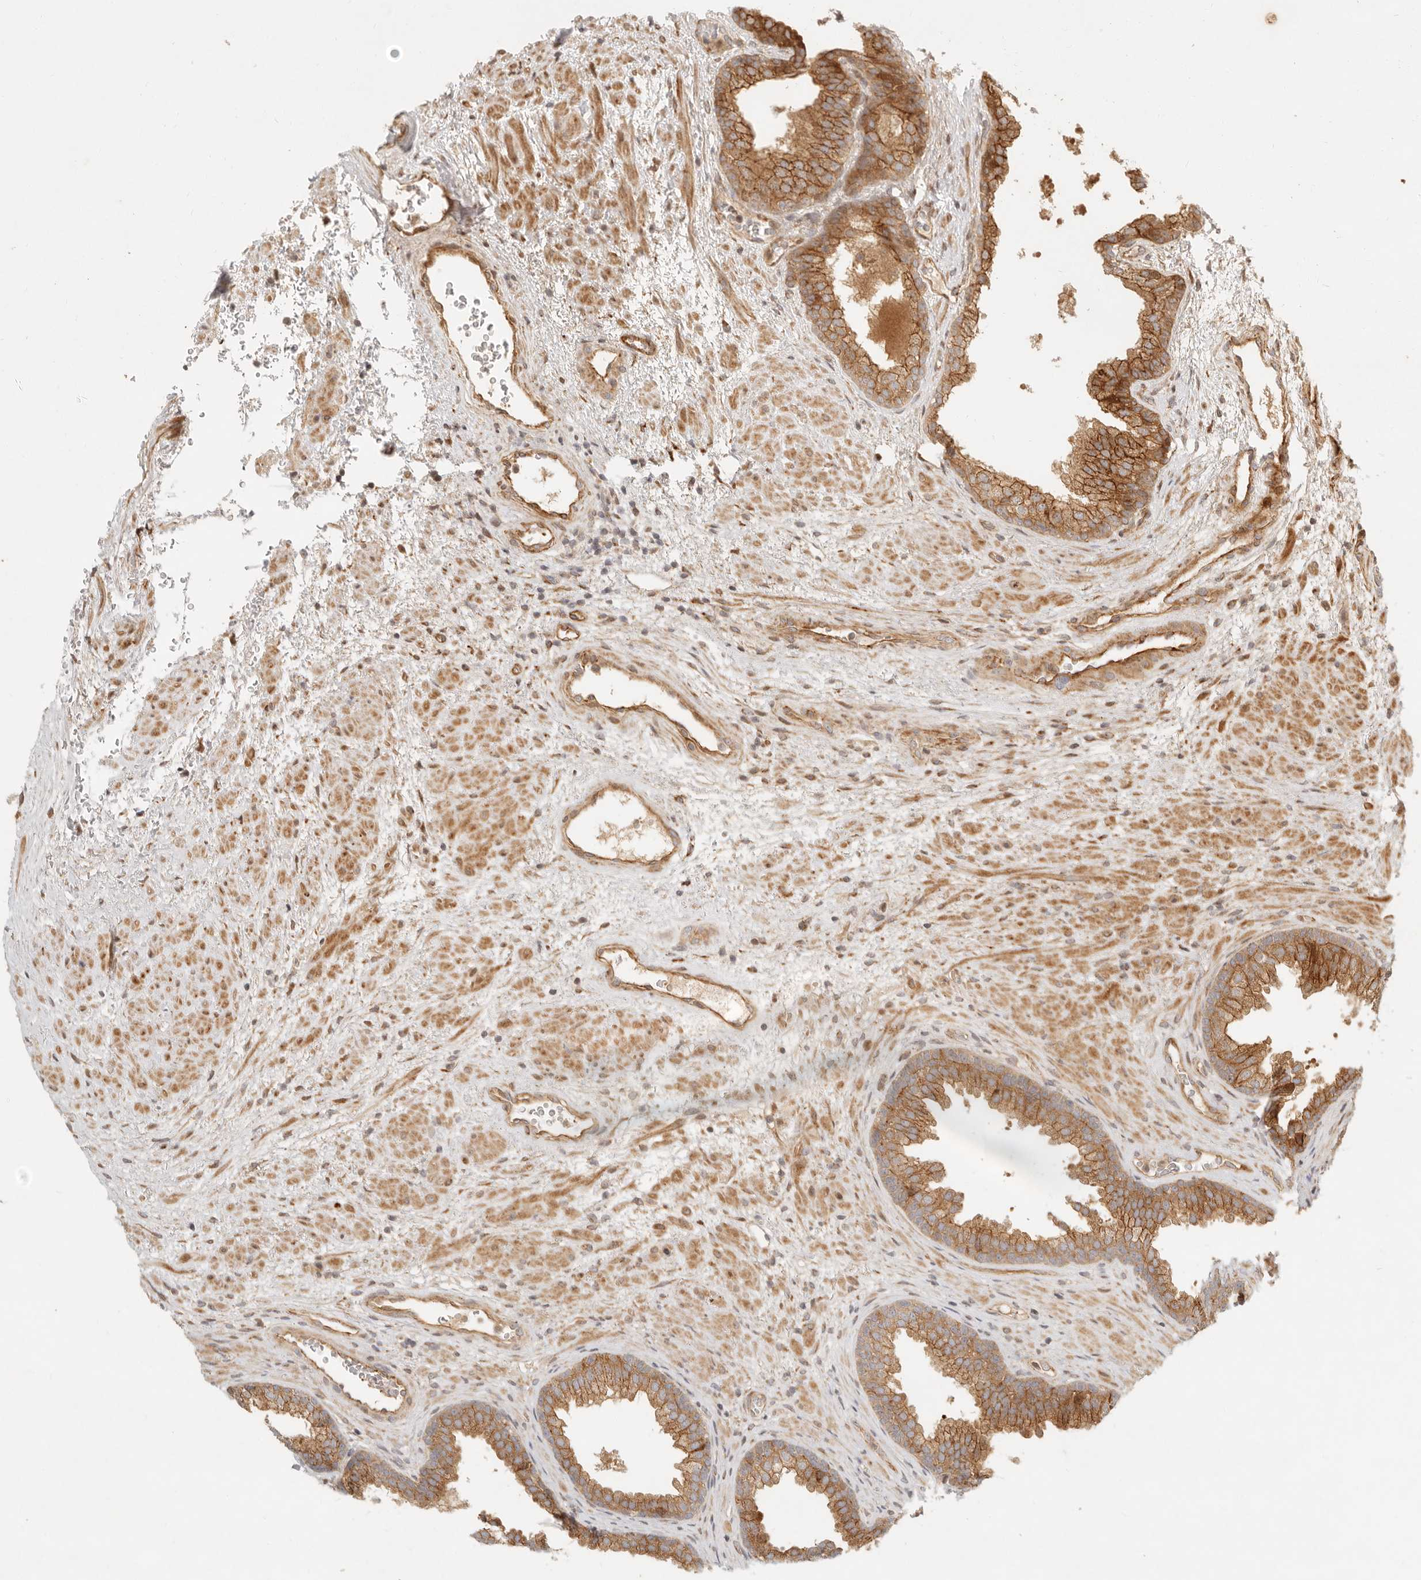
{"staining": {"intensity": "moderate", "quantity": "25%-75%", "location": "cytoplasmic/membranous"}, "tissue": "prostate", "cell_type": "Glandular cells", "image_type": "normal", "snomed": [{"axis": "morphology", "description": "Normal tissue, NOS"}, {"axis": "topography", "description": "Prostate"}], "caption": "Brown immunohistochemical staining in benign human prostate reveals moderate cytoplasmic/membranous staining in approximately 25%-75% of glandular cells.", "gene": "KLHL38", "patient": {"sex": "male", "age": 76}}